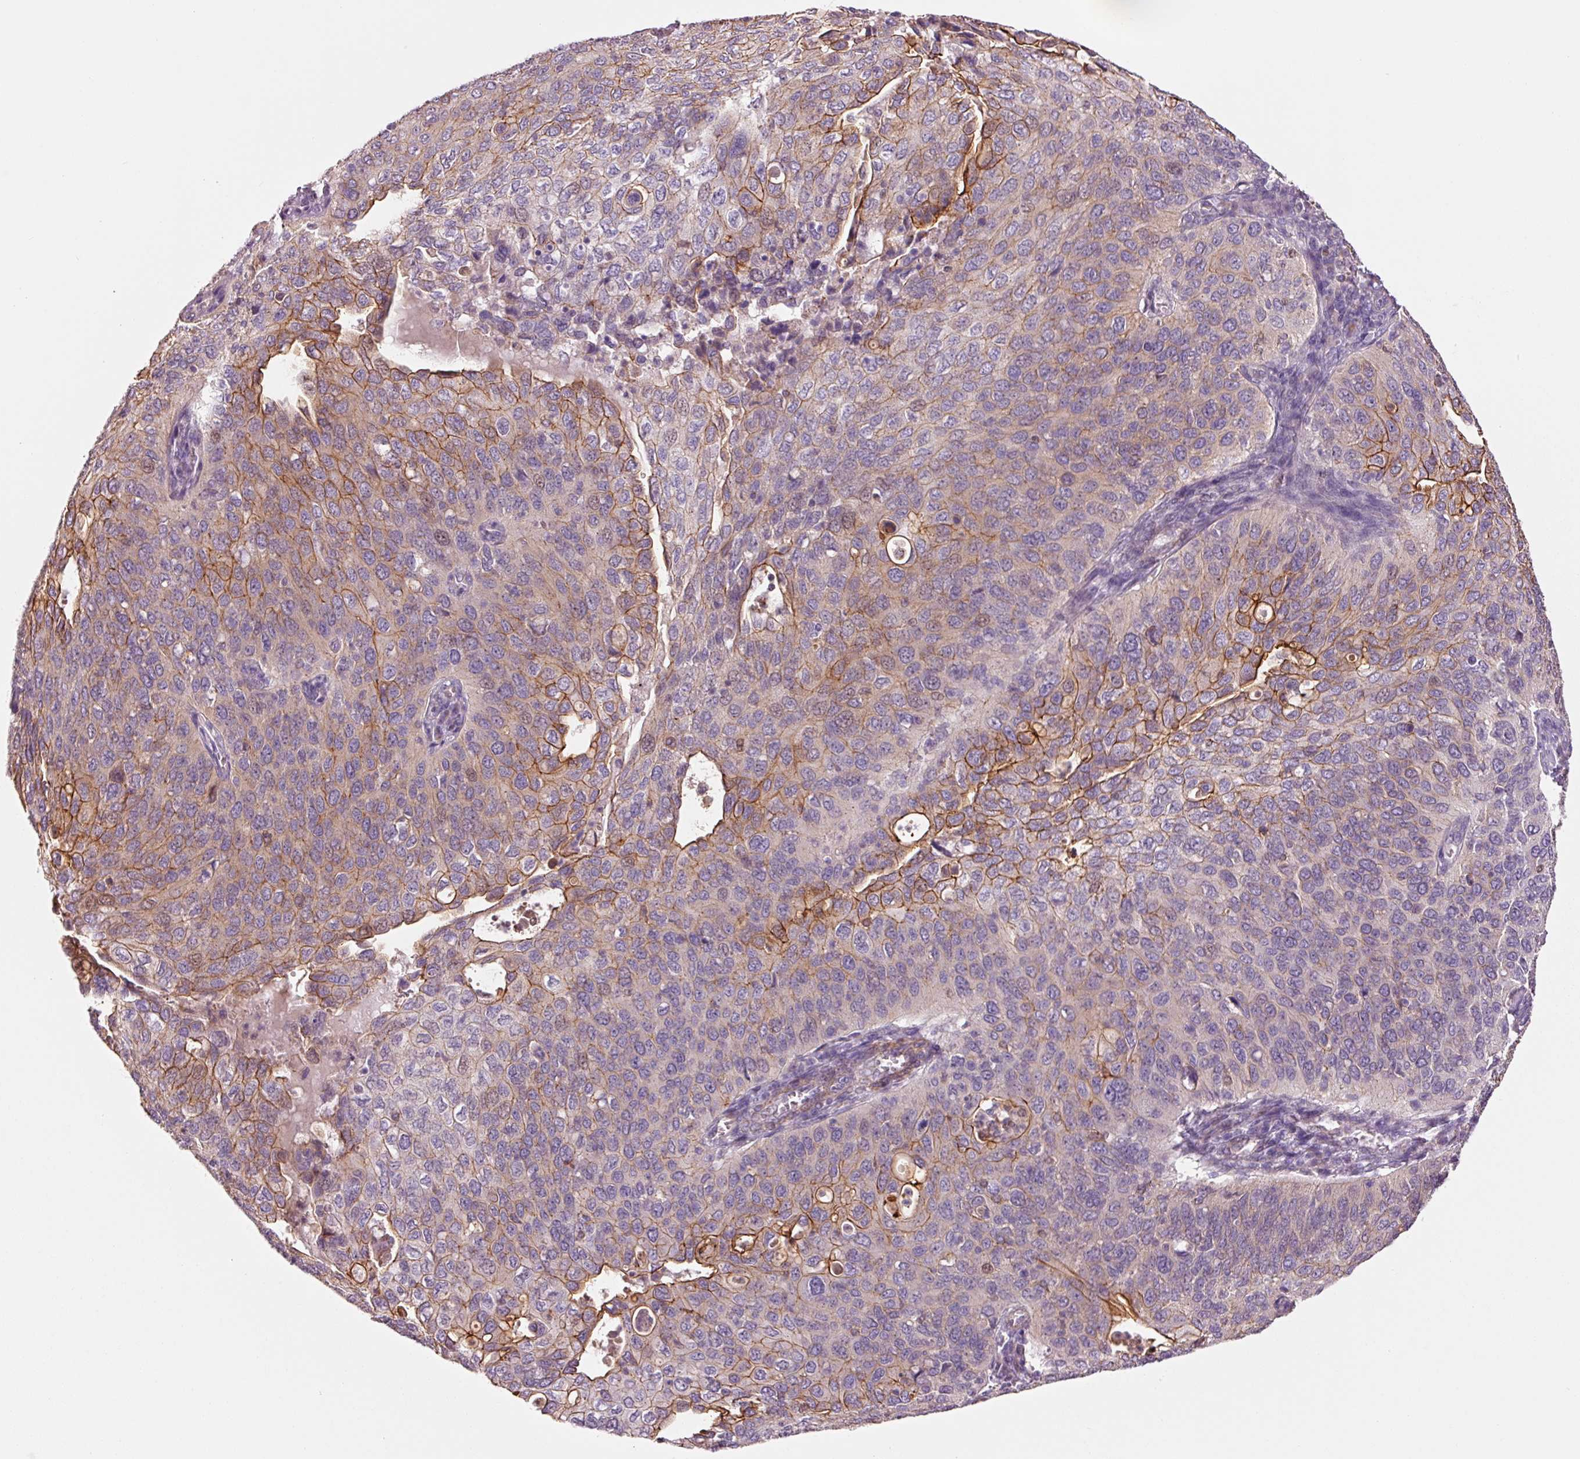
{"staining": {"intensity": "moderate", "quantity": "25%-75%", "location": "cytoplasmic/membranous"}, "tissue": "cervical cancer", "cell_type": "Tumor cells", "image_type": "cancer", "snomed": [{"axis": "morphology", "description": "Squamous cell carcinoma, NOS"}, {"axis": "topography", "description": "Cervix"}], "caption": "A brown stain highlights moderate cytoplasmic/membranous staining of a protein in cervical squamous cell carcinoma tumor cells.", "gene": "DAPP1", "patient": {"sex": "female", "age": 36}}